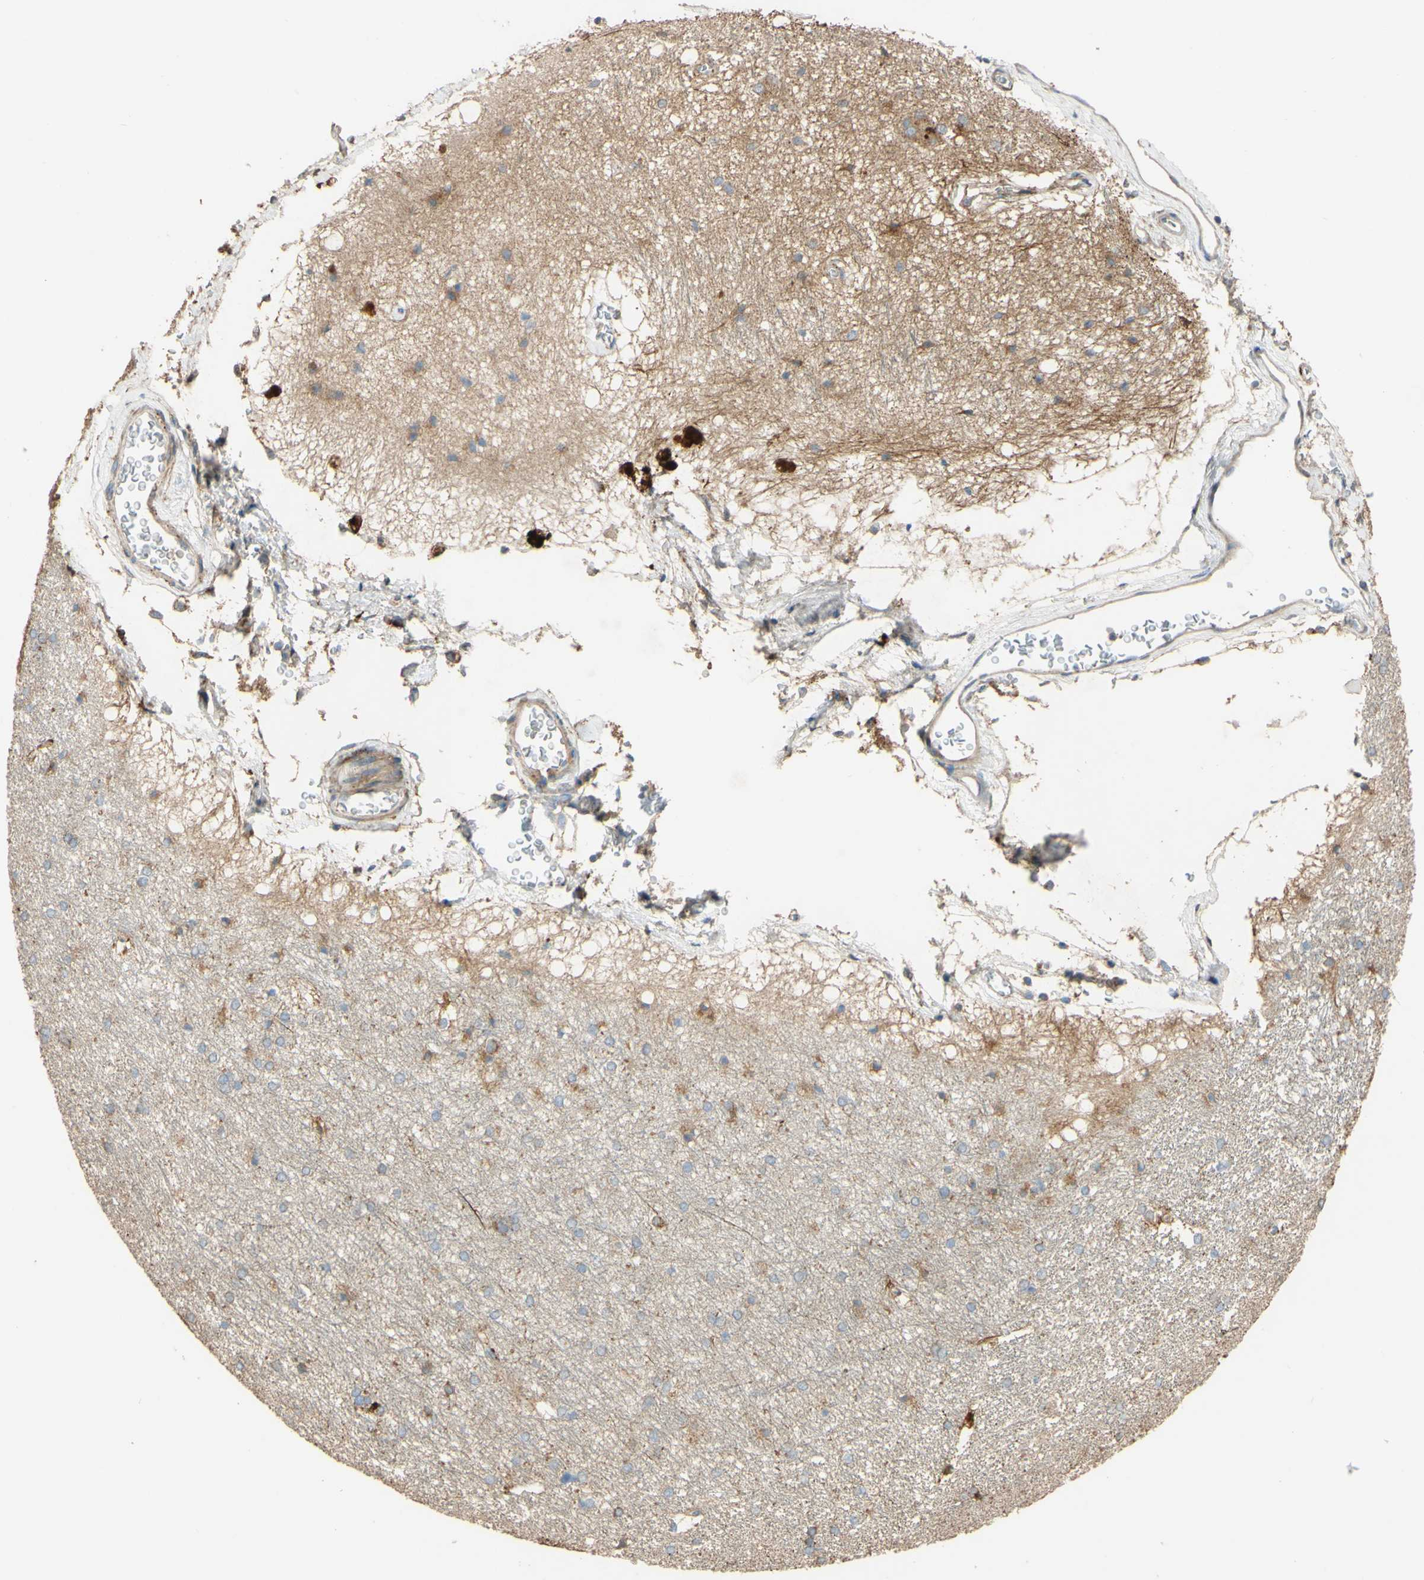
{"staining": {"intensity": "moderate", "quantity": "<25%", "location": "cytoplasmic/membranous"}, "tissue": "hippocampus", "cell_type": "Glial cells", "image_type": "normal", "snomed": [{"axis": "morphology", "description": "Normal tissue, NOS"}, {"axis": "topography", "description": "Hippocampus"}], "caption": "DAB immunohistochemical staining of benign hippocampus demonstrates moderate cytoplasmic/membranous protein staining in about <25% of glial cells. Immunohistochemistry (ihc) stains the protein of interest in brown and the nuclei are stained blue.", "gene": "DKK3", "patient": {"sex": "female", "age": 19}}